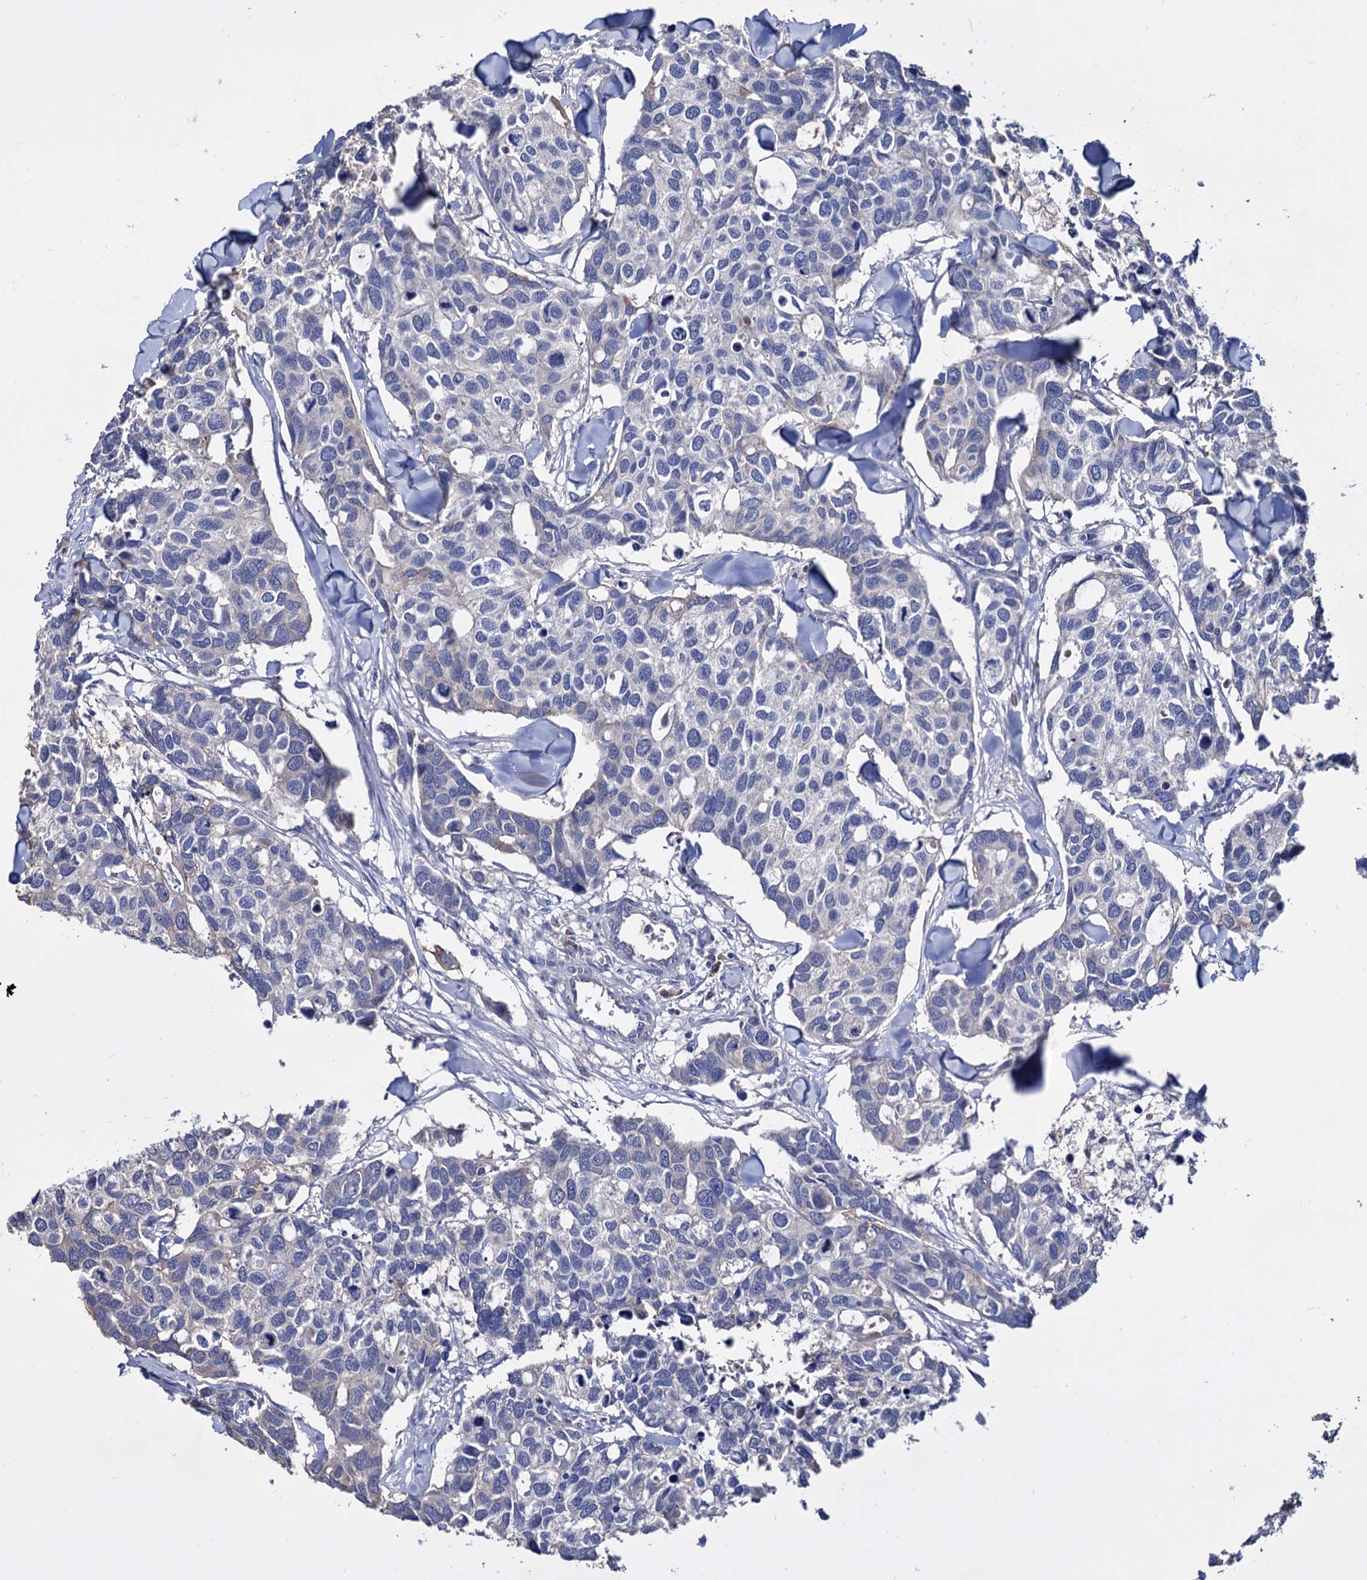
{"staining": {"intensity": "negative", "quantity": "none", "location": "none"}, "tissue": "breast cancer", "cell_type": "Tumor cells", "image_type": "cancer", "snomed": [{"axis": "morphology", "description": "Duct carcinoma"}, {"axis": "topography", "description": "Breast"}], "caption": "The histopathology image demonstrates no significant positivity in tumor cells of breast cancer (intraductal carcinoma). Brightfield microscopy of immunohistochemistry stained with DAB (brown) and hematoxylin (blue), captured at high magnification.", "gene": "NPAS4", "patient": {"sex": "female", "age": 83}}